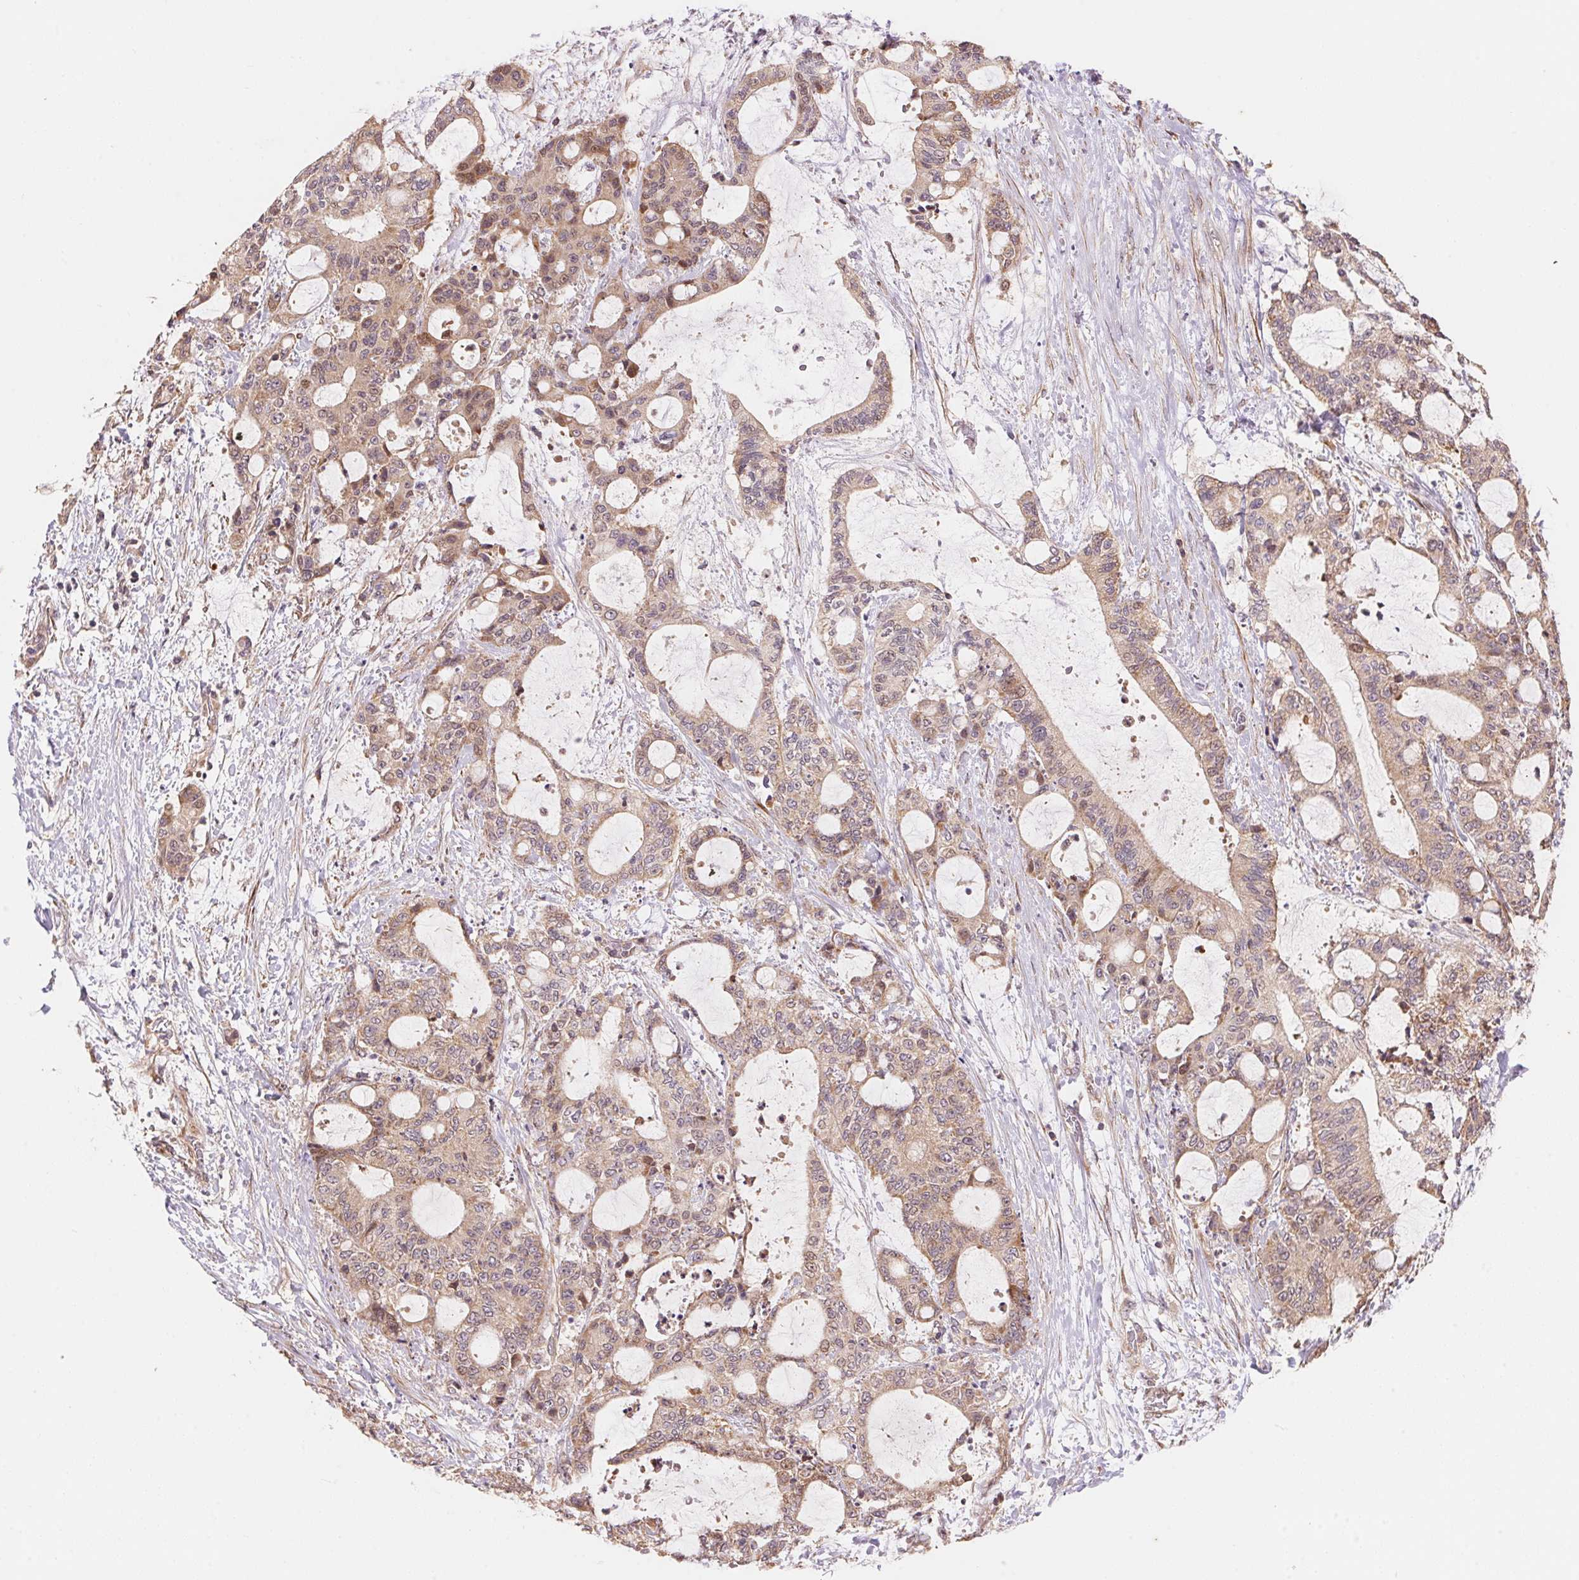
{"staining": {"intensity": "weak", "quantity": ">75%", "location": "cytoplasmic/membranous"}, "tissue": "liver cancer", "cell_type": "Tumor cells", "image_type": "cancer", "snomed": [{"axis": "morphology", "description": "Normal tissue, NOS"}, {"axis": "morphology", "description": "Cholangiocarcinoma"}, {"axis": "topography", "description": "Liver"}, {"axis": "topography", "description": "Peripheral nerve tissue"}], "caption": "Weak cytoplasmic/membranous expression for a protein is appreciated in about >75% of tumor cells of liver cancer using IHC.", "gene": "TNIP2", "patient": {"sex": "female", "age": 73}}